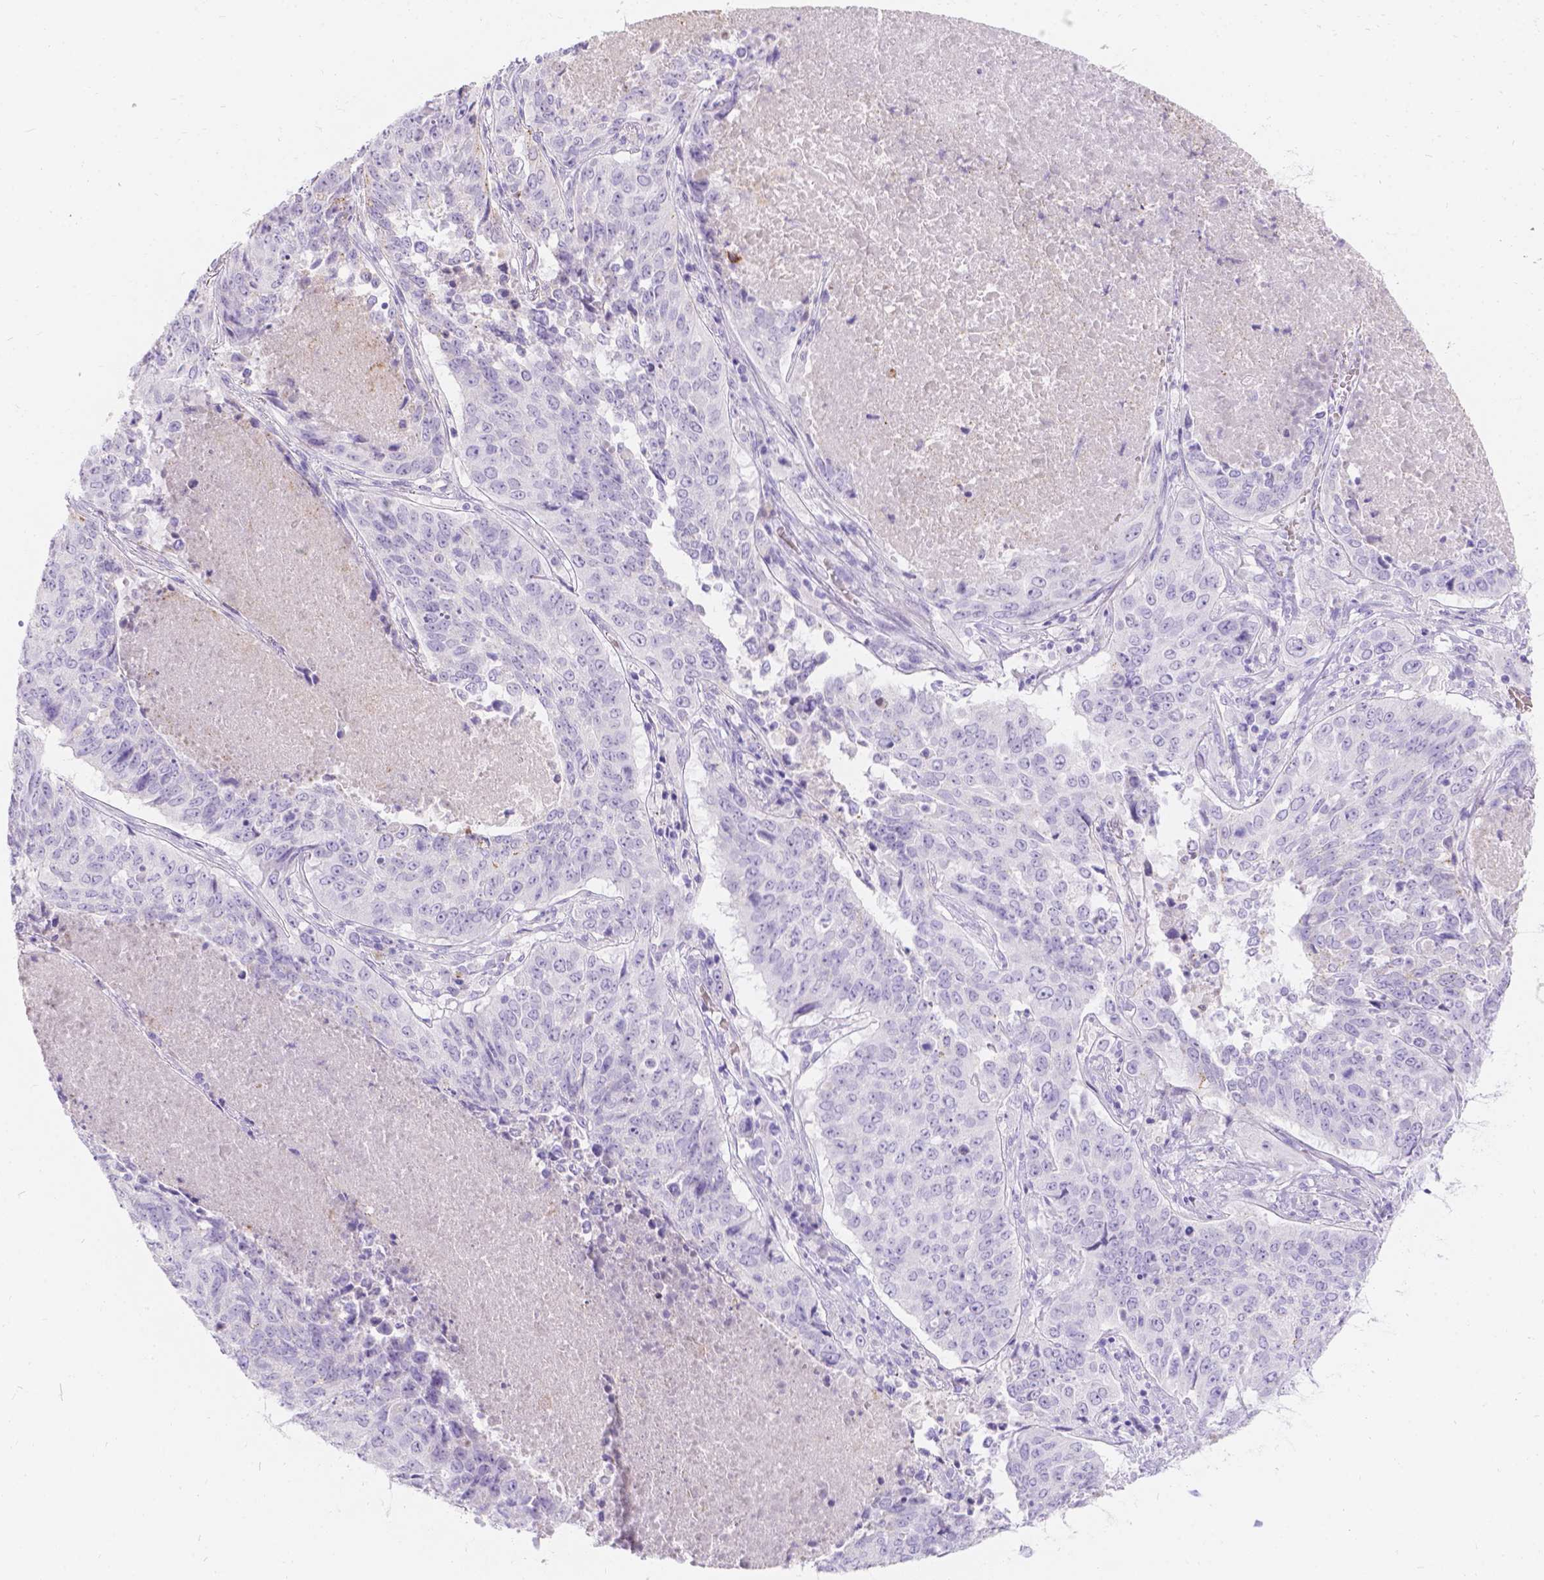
{"staining": {"intensity": "negative", "quantity": "none", "location": "none"}, "tissue": "lung cancer", "cell_type": "Tumor cells", "image_type": "cancer", "snomed": [{"axis": "morphology", "description": "Normal tissue, NOS"}, {"axis": "morphology", "description": "Squamous cell carcinoma, NOS"}, {"axis": "topography", "description": "Bronchus"}, {"axis": "topography", "description": "Lung"}], "caption": "Protein analysis of lung cancer (squamous cell carcinoma) demonstrates no significant staining in tumor cells.", "gene": "GNRHR", "patient": {"sex": "male", "age": 64}}